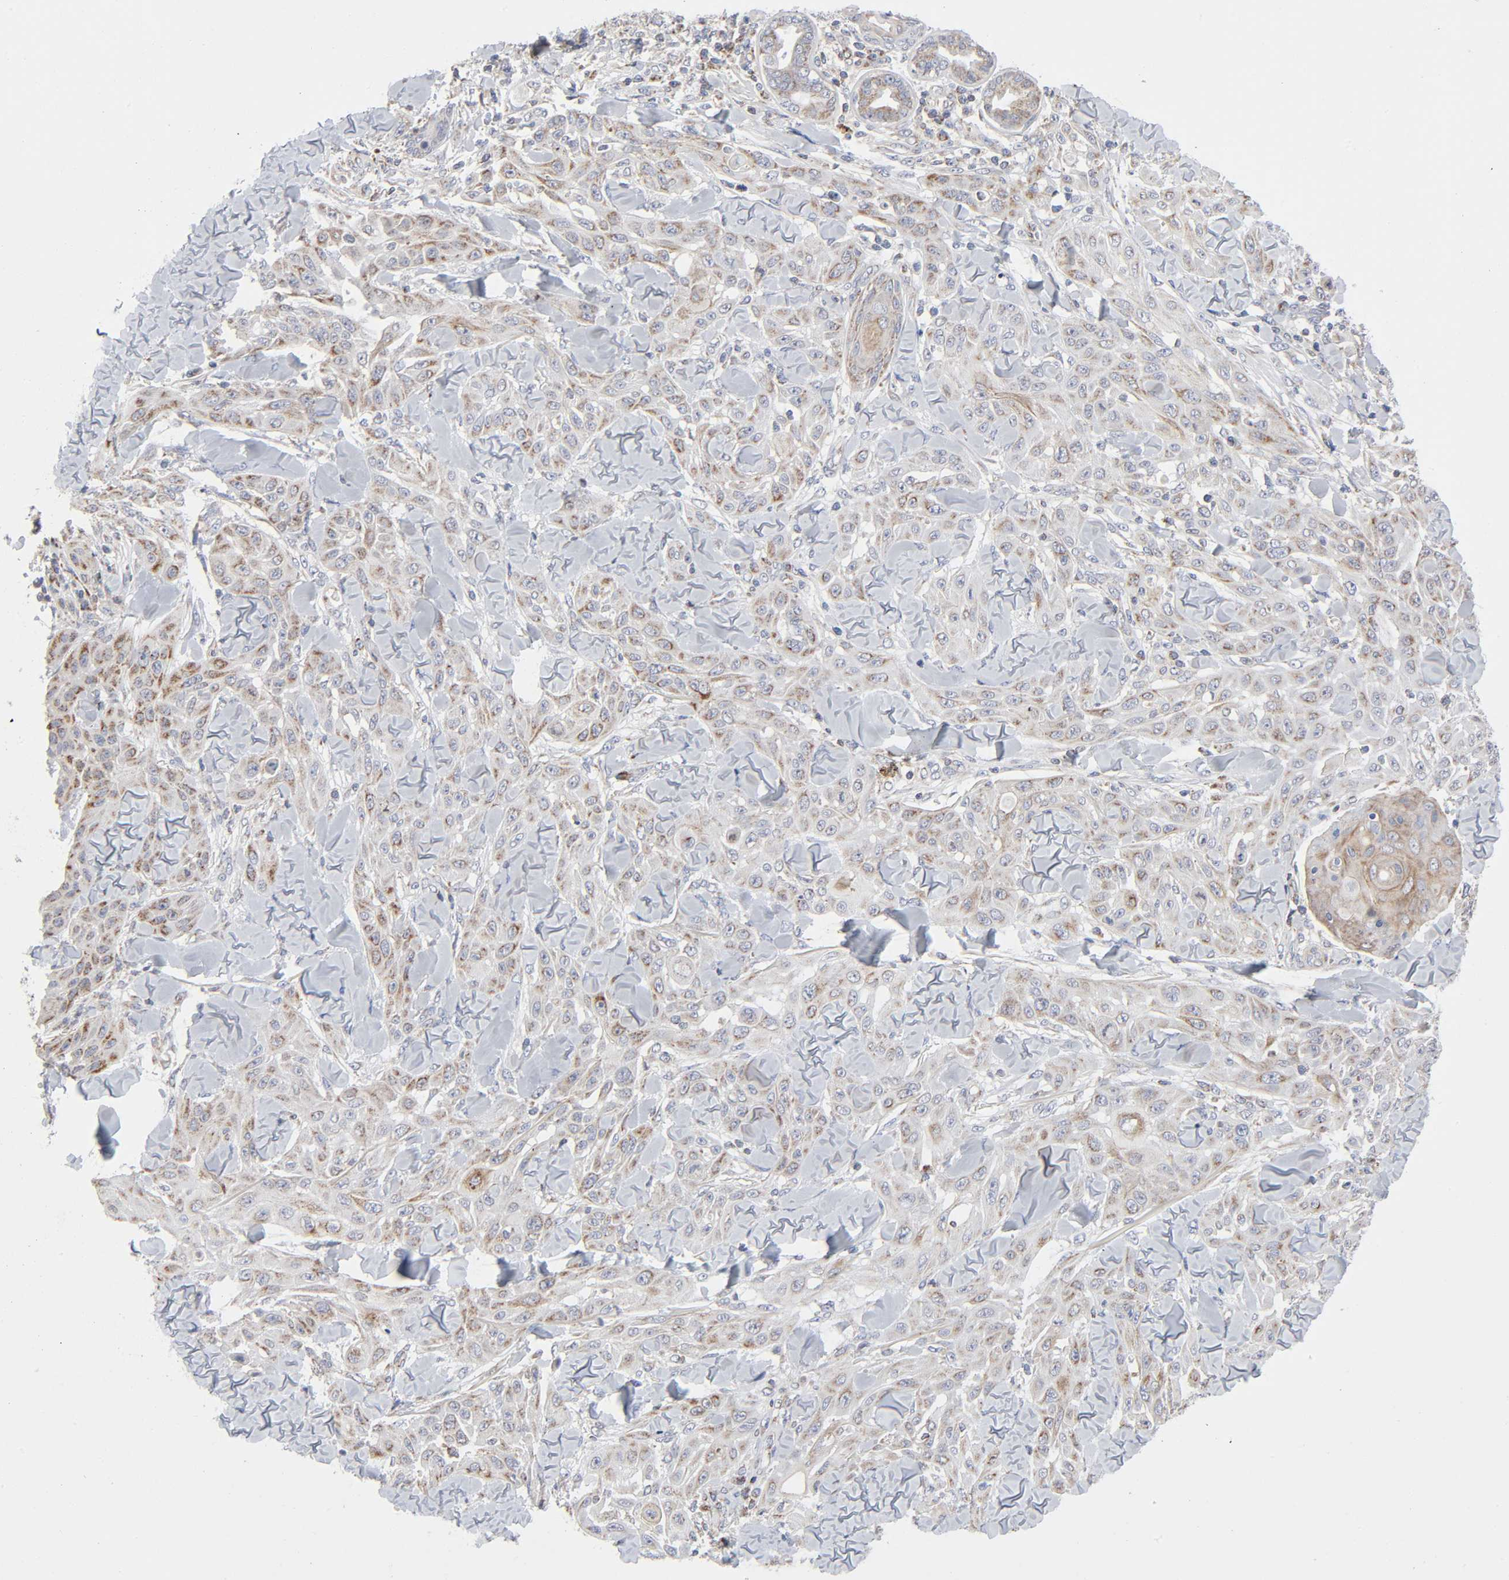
{"staining": {"intensity": "moderate", "quantity": ">75%", "location": "cytoplasmic/membranous"}, "tissue": "skin cancer", "cell_type": "Tumor cells", "image_type": "cancer", "snomed": [{"axis": "morphology", "description": "Squamous cell carcinoma, NOS"}, {"axis": "topography", "description": "Skin"}], "caption": "An immunohistochemistry image of tumor tissue is shown. Protein staining in brown highlights moderate cytoplasmic/membranous positivity in skin squamous cell carcinoma within tumor cells. The staining was performed using DAB (3,3'-diaminobenzidine) to visualize the protein expression in brown, while the nuclei were stained in blue with hematoxylin (Magnification: 20x).", "gene": "SYT16", "patient": {"sex": "male", "age": 24}}